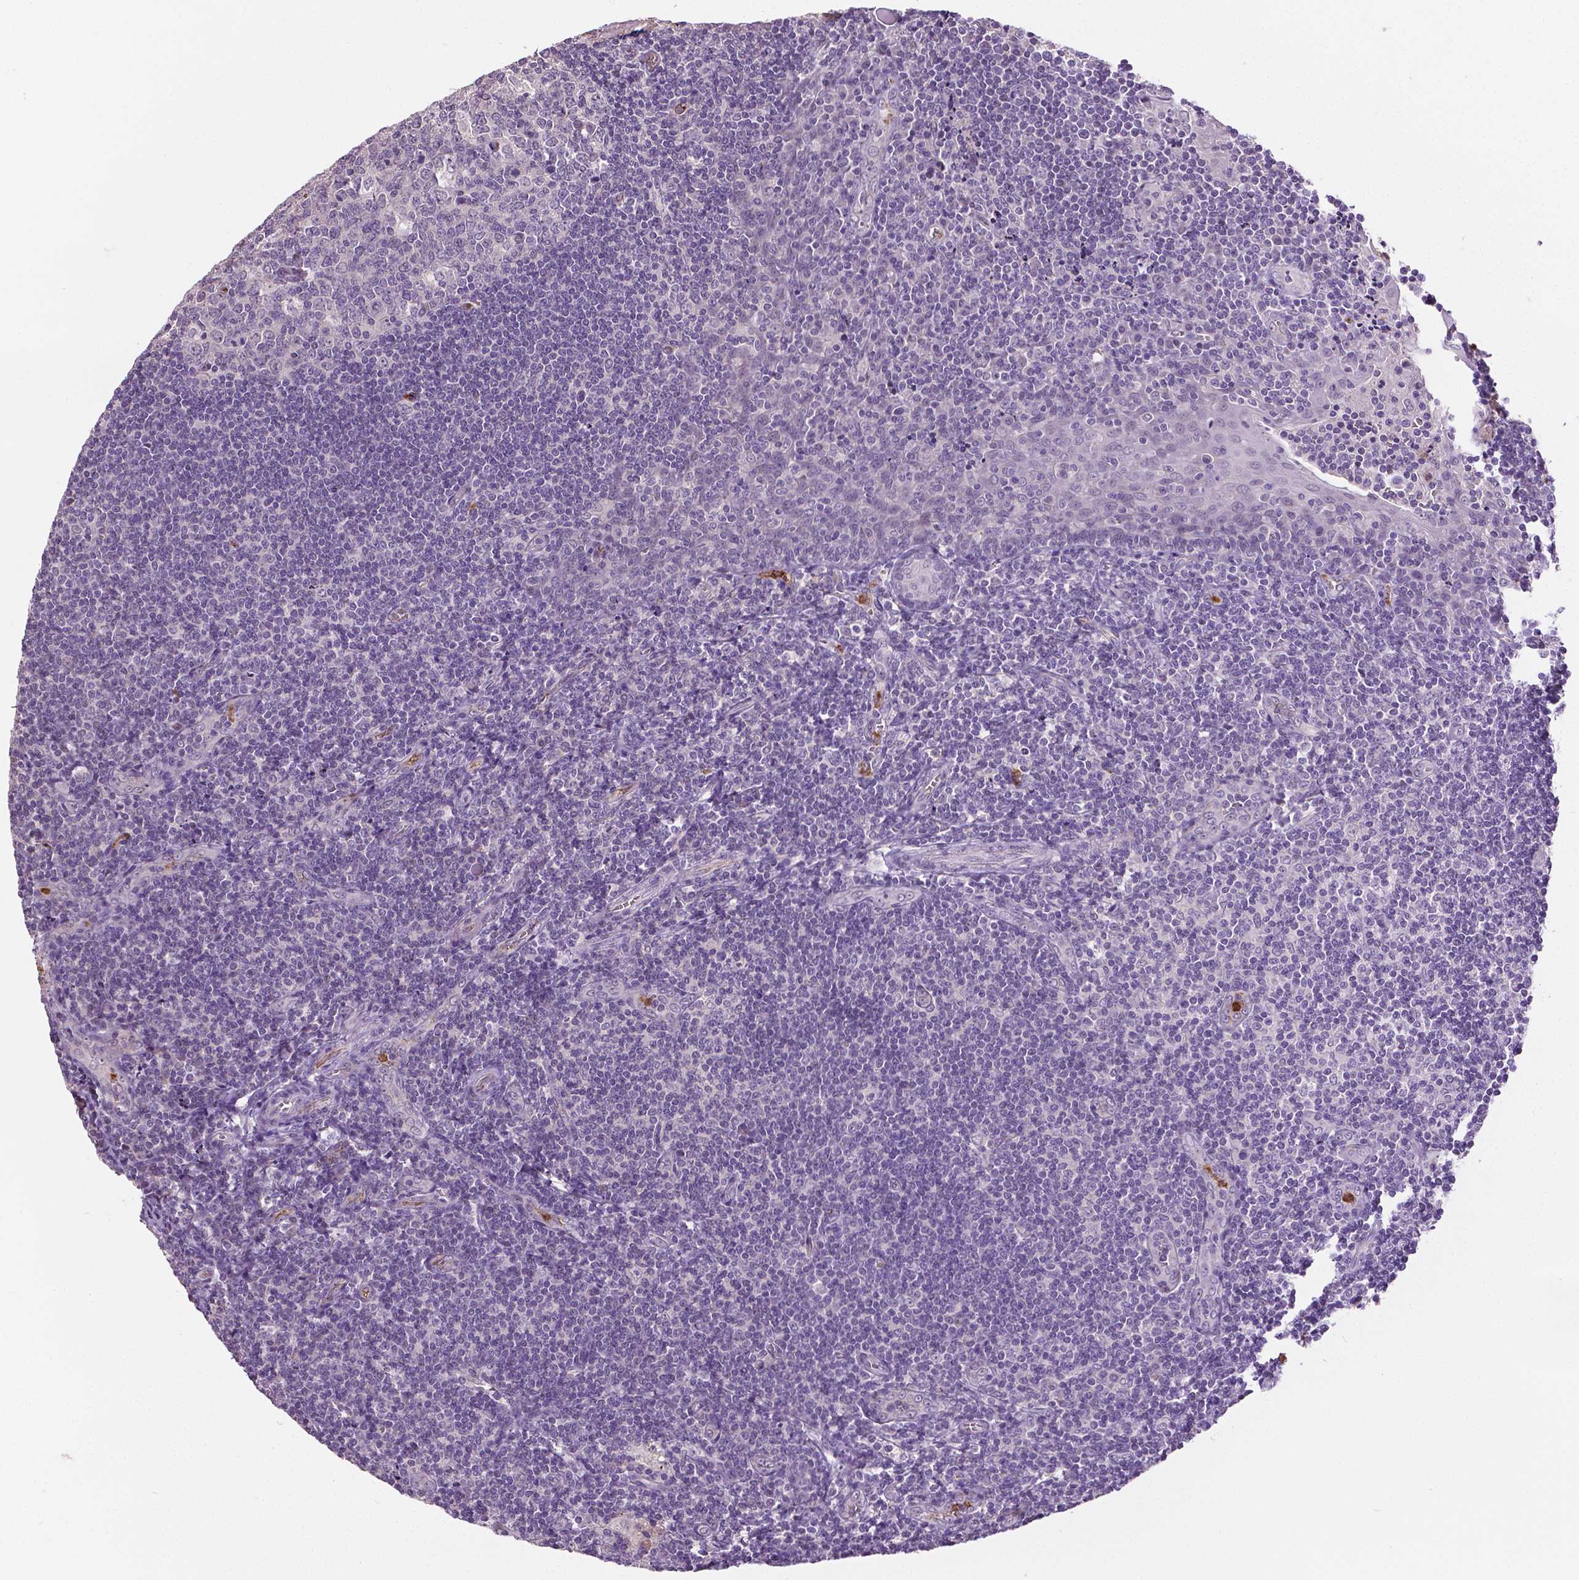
{"staining": {"intensity": "negative", "quantity": "none", "location": "none"}, "tissue": "tonsil", "cell_type": "Germinal center cells", "image_type": "normal", "snomed": [{"axis": "morphology", "description": "Normal tissue, NOS"}, {"axis": "morphology", "description": "Inflammation, NOS"}, {"axis": "topography", "description": "Tonsil"}], "caption": "This is an immunohistochemistry (IHC) photomicrograph of normal human tonsil. There is no staining in germinal center cells.", "gene": "PTPN5", "patient": {"sex": "female", "age": 31}}